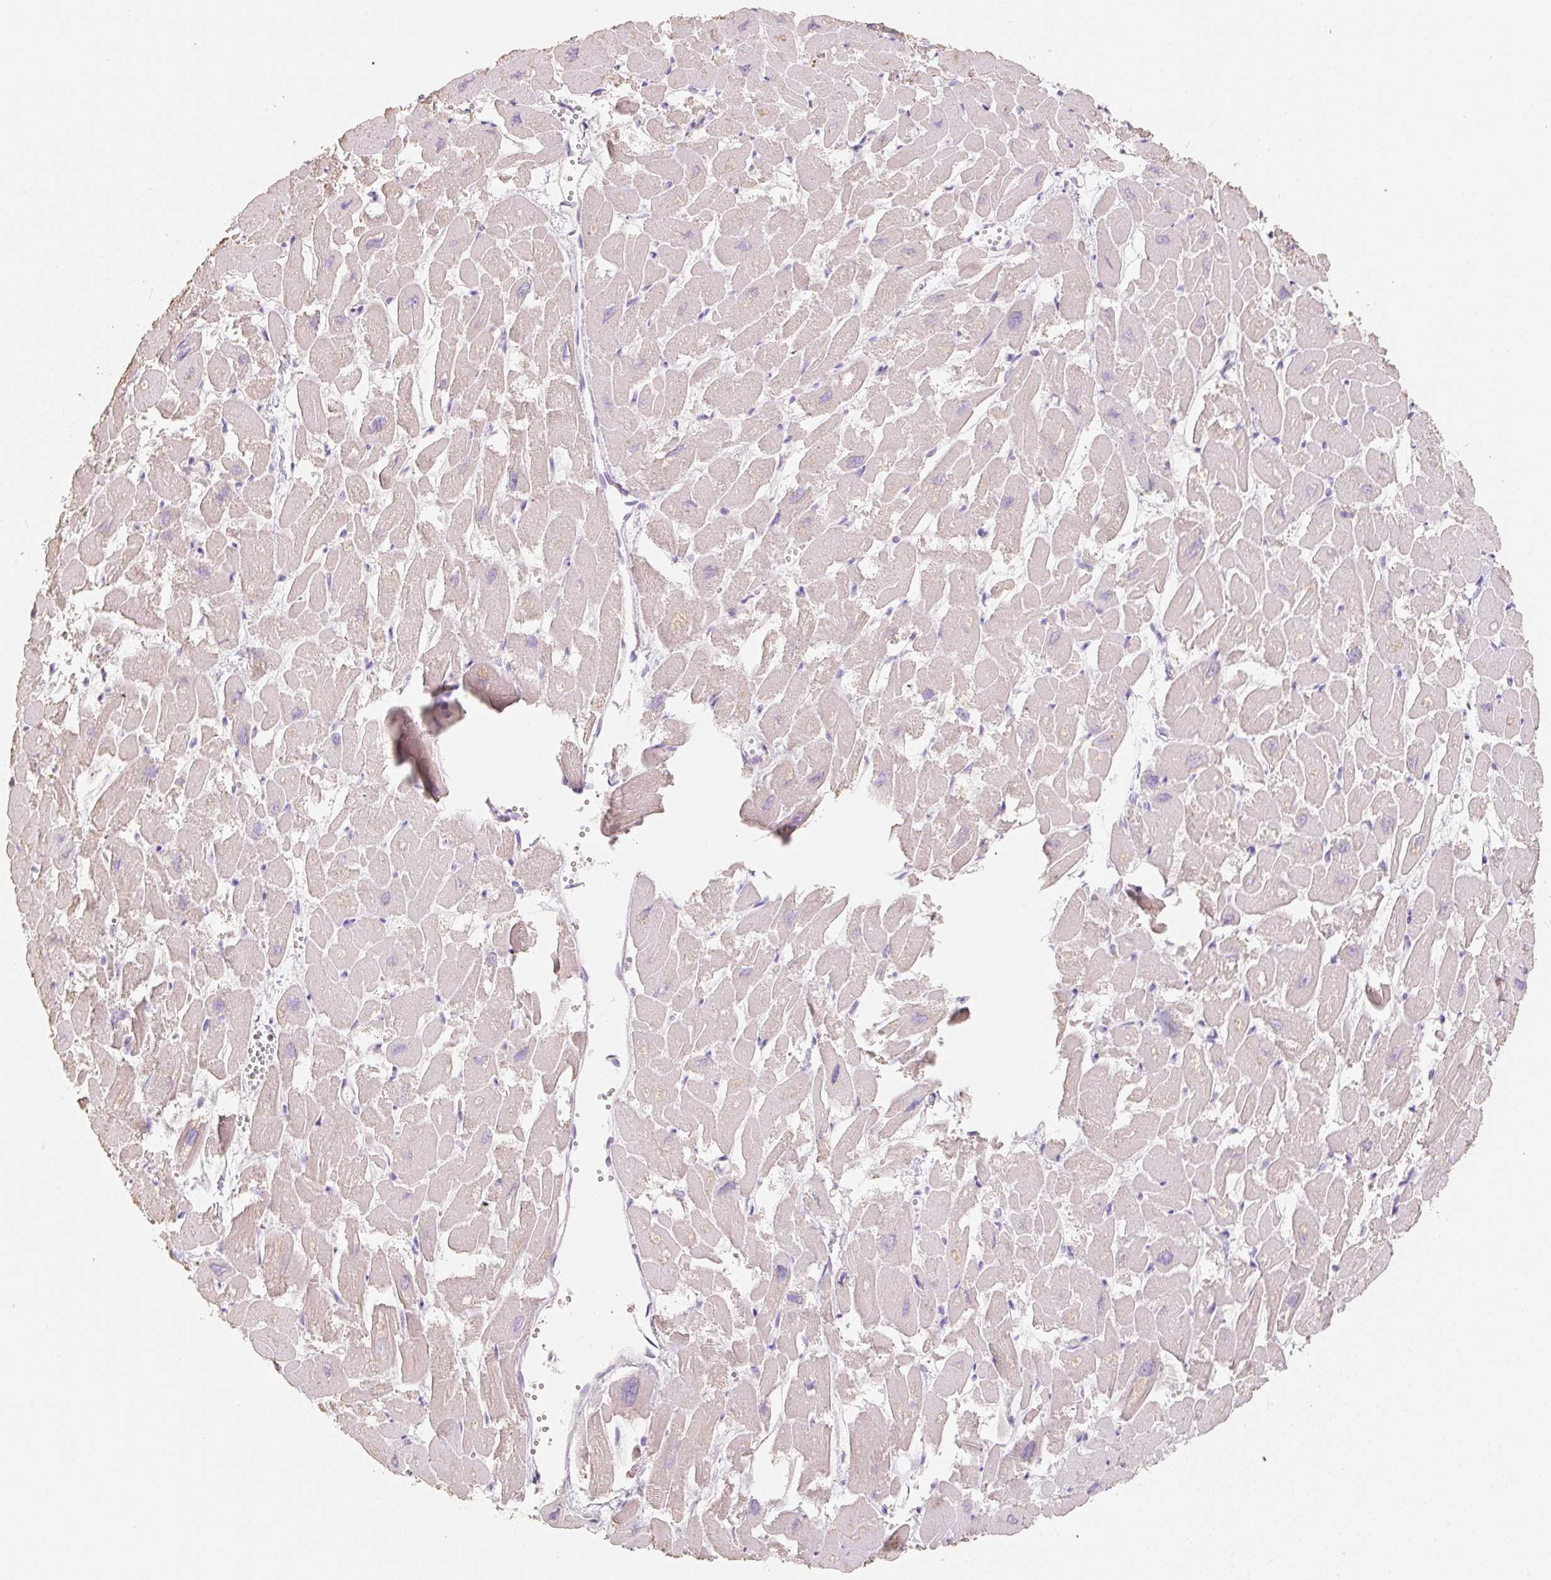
{"staining": {"intensity": "weak", "quantity": "25%-75%", "location": "cytoplasmic/membranous"}, "tissue": "heart muscle", "cell_type": "Cardiomyocytes", "image_type": "normal", "snomed": [{"axis": "morphology", "description": "Normal tissue, NOS"}, {"axis": "topography", "description": "Heart"}], "caption": "Protein expression analysis of benign human heart muscle reveals weak cytoplasmic/membranous expression in about 25%-75% of cardiomyocytes.", "gene": "MBOAT7", "patient": {"sex": "male", "age": 54}}